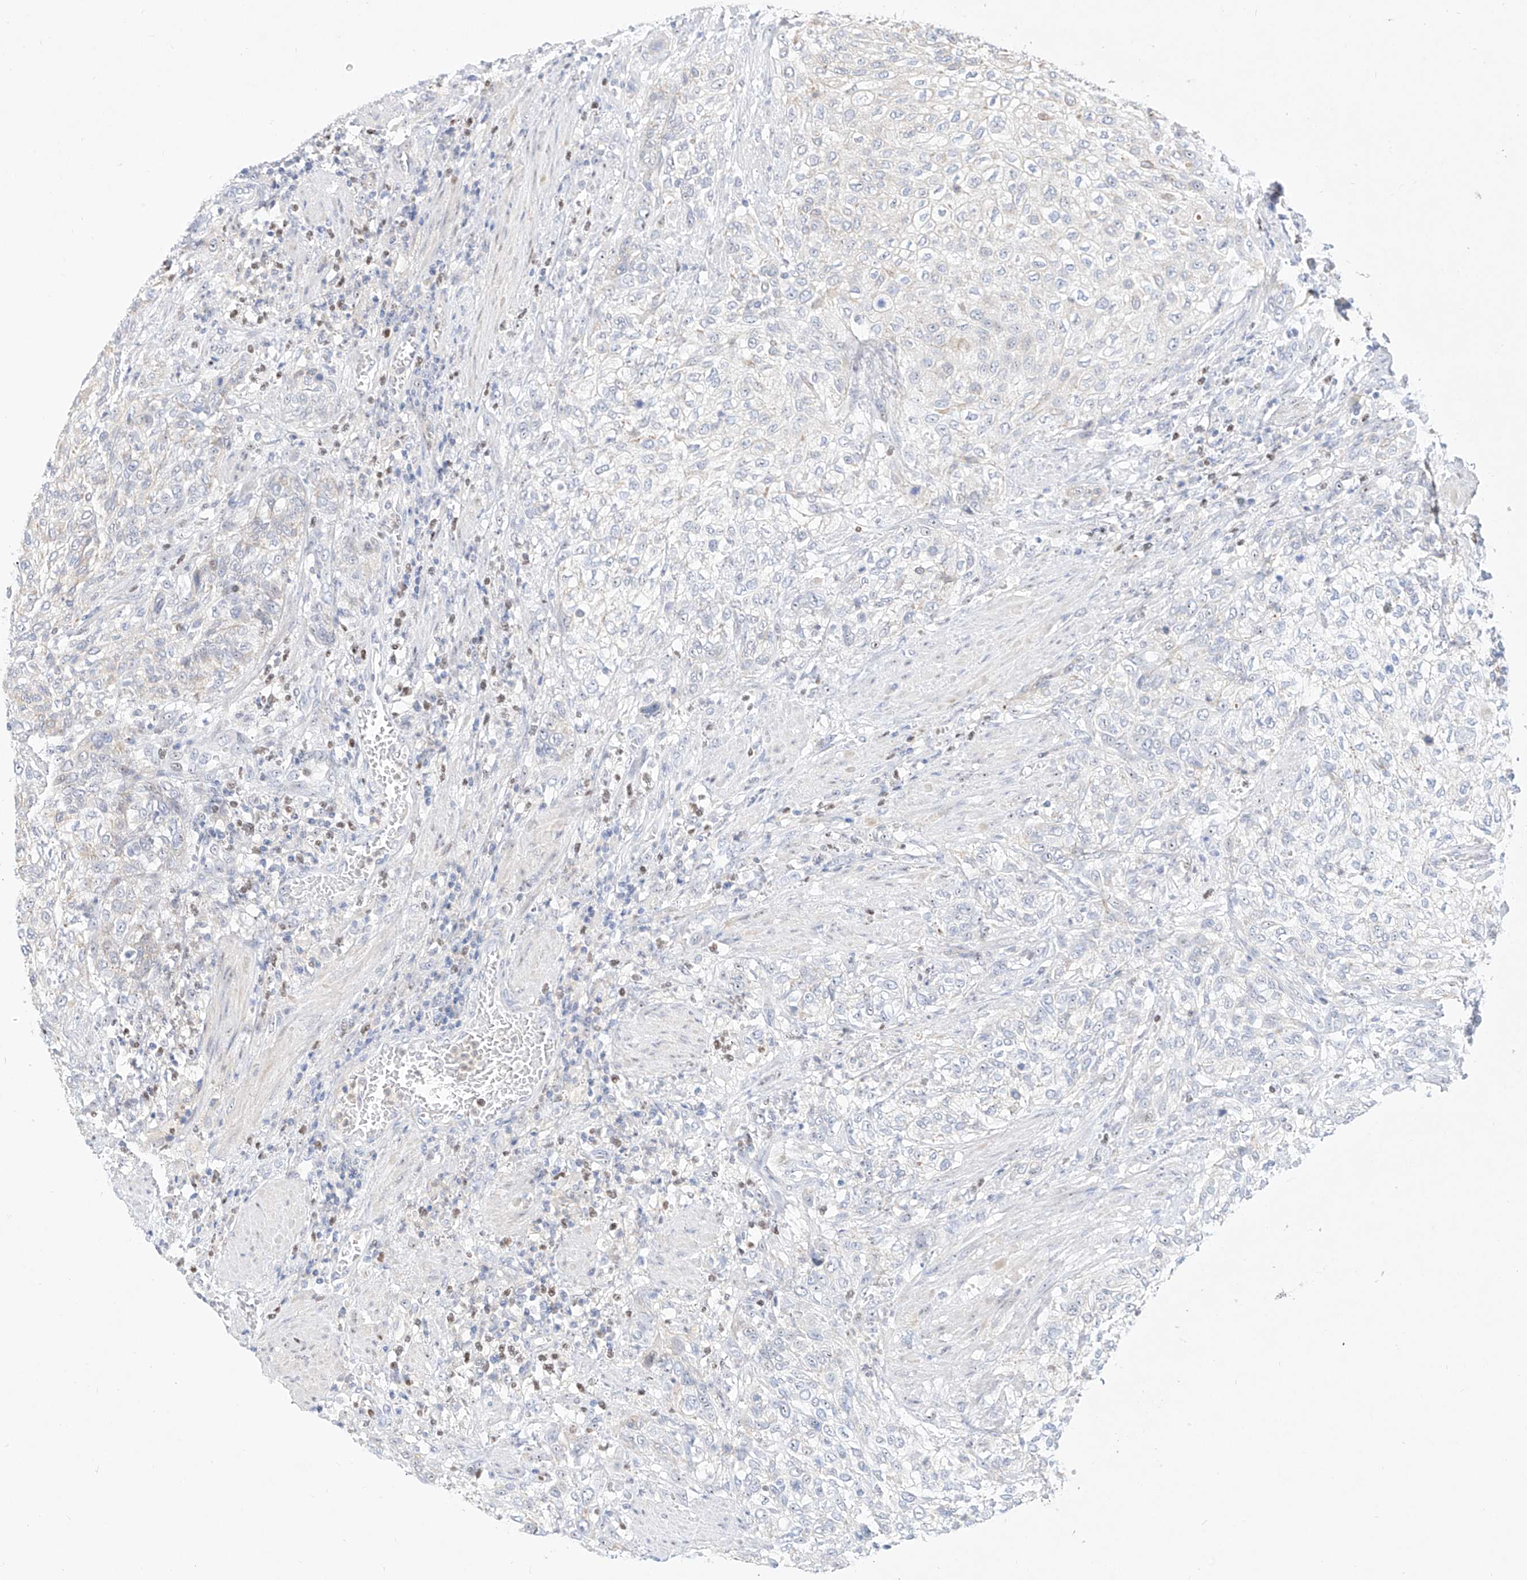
{"staining": {"intensity": "negative", "quantity": "none", "location": "none"}, "tissue": "urothelial cancer", "cell_type": "Tumor cells", "image_type": "cancer", "snomed": [{"axis": "morphology", "description": "Urothelial carcinoma, High grade"}, {"axis": "topography", "description": "Urinary bladder"}], "caption": "An immunohistochemistry (IHC) micrograph of high-grade urothelial carcinoma is shown. There is no staining in tumor cells of high-grade urothelial carcinoma.", "gene": "SNU13", "patient": {"sex": "male", "age": 35}}